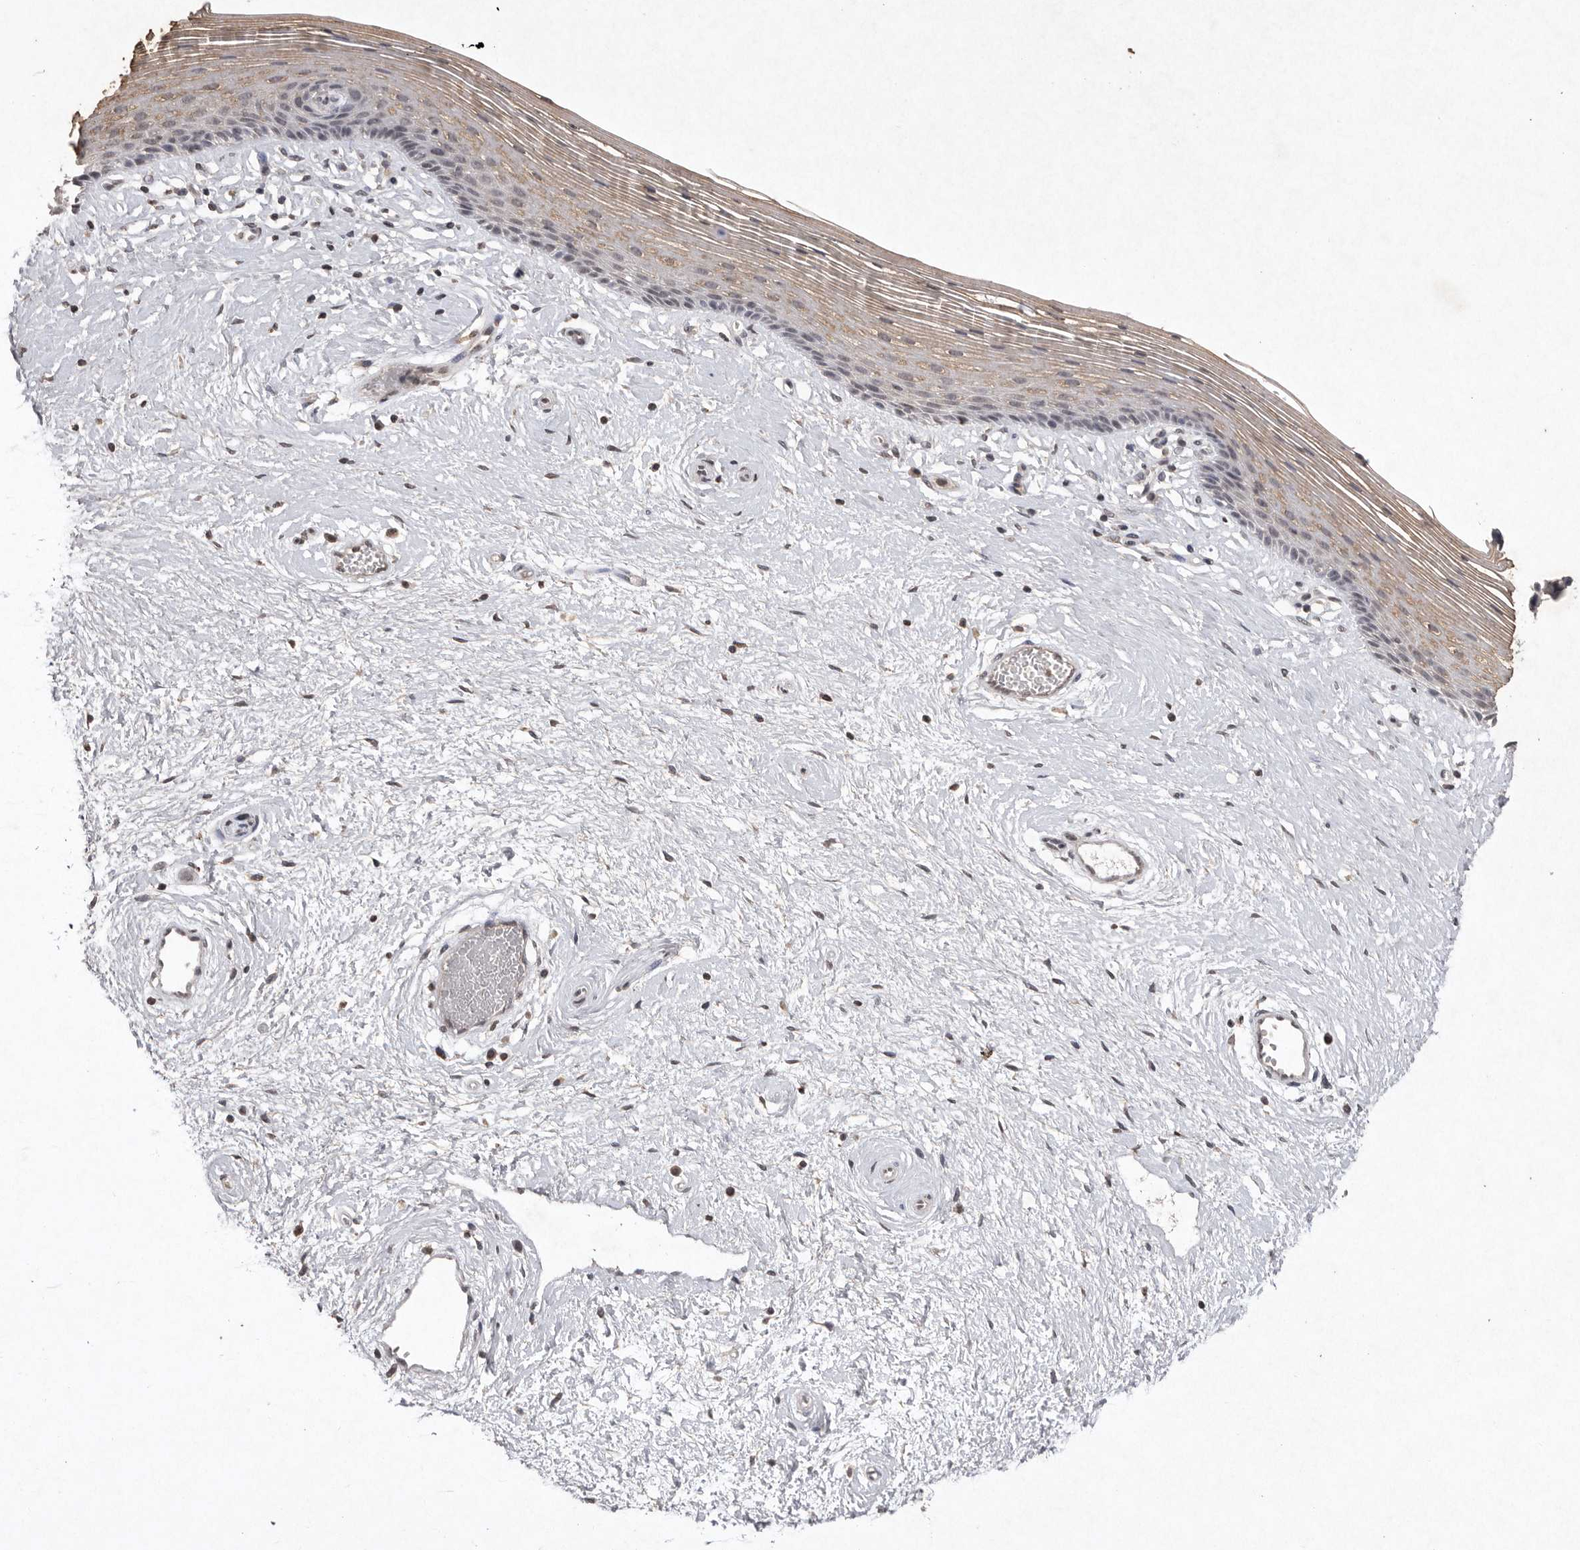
{"staining": {"intensity": "weak", "quantity": ">75%", "location": "cytoplasmic/membranous"}, "tissue": "vagina", "cell_type": "Squamous epithelial cells", "image_type": "normal", "snomed": [{"axis": "morphology", "description": "Normal tissue, NOS"}, {"axis": "topography", "description": "Vagina"}], "caption": "An image of vagina stained for a protein exhibits weak cytoplasmic/membranous brown staining in squamous epithelial cells. (DAB IHC with brightfield microscopy, high magnification).", "gene": "APLNR", "patient": {"sex": "female", "age": 46}}